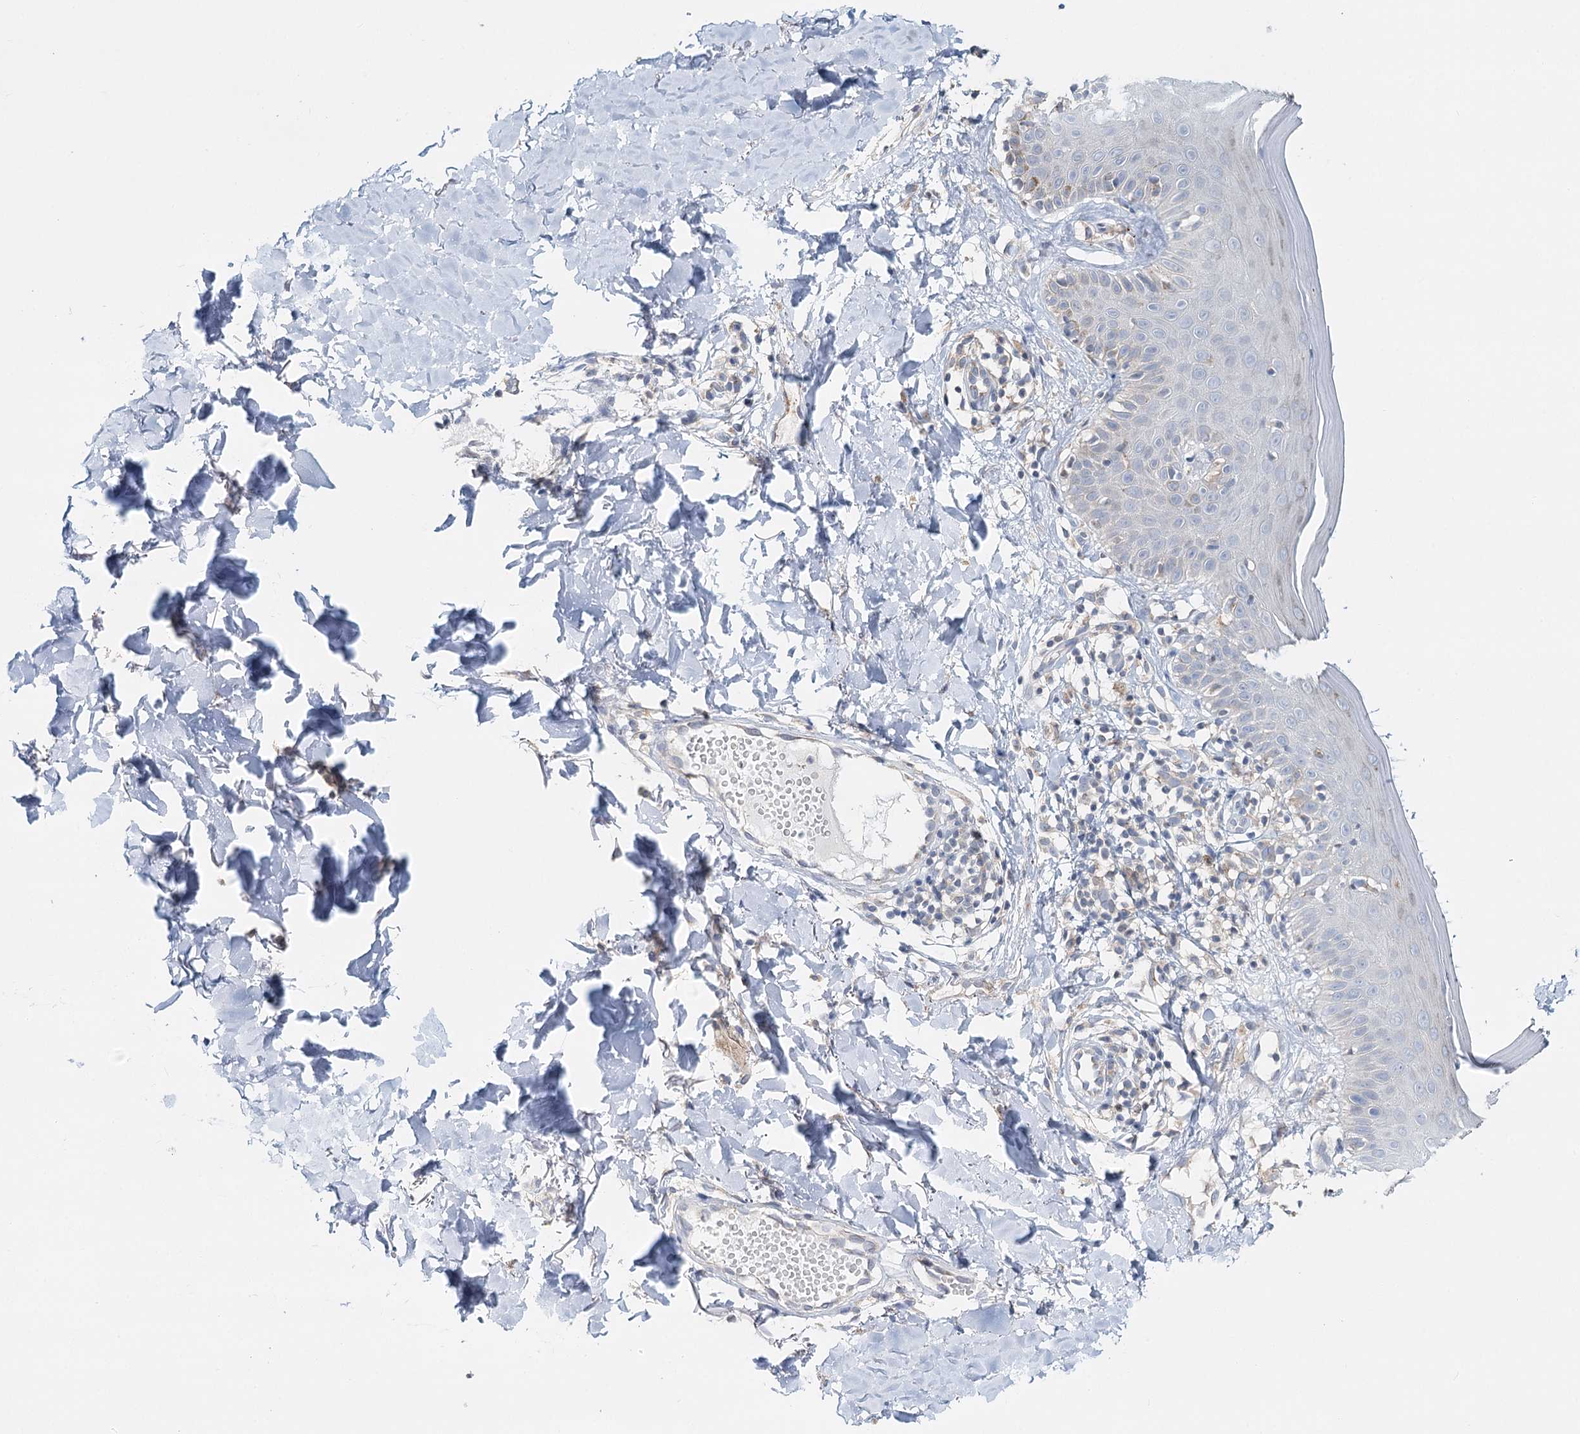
{"staining": {"intensity": "negative", "quantity": "none", "location": "none"}, "tissue": "skin", "cell_type": "Fibroblasts", "image_type": "normal", "snomed": [{"axis": "morphology", "description": "Normal tissue, NOS"}, {"axis": "topography", "description": "Skin"}], "caption": "Protein analysis of benign skin displays no significant expression in fibroblasts. (DAB immunohistochemistry (IHC) visualized using brightfield microscopy, high magnification).", "gene": "DAPK1", "patient": {"sex": "male", "age": 52}}